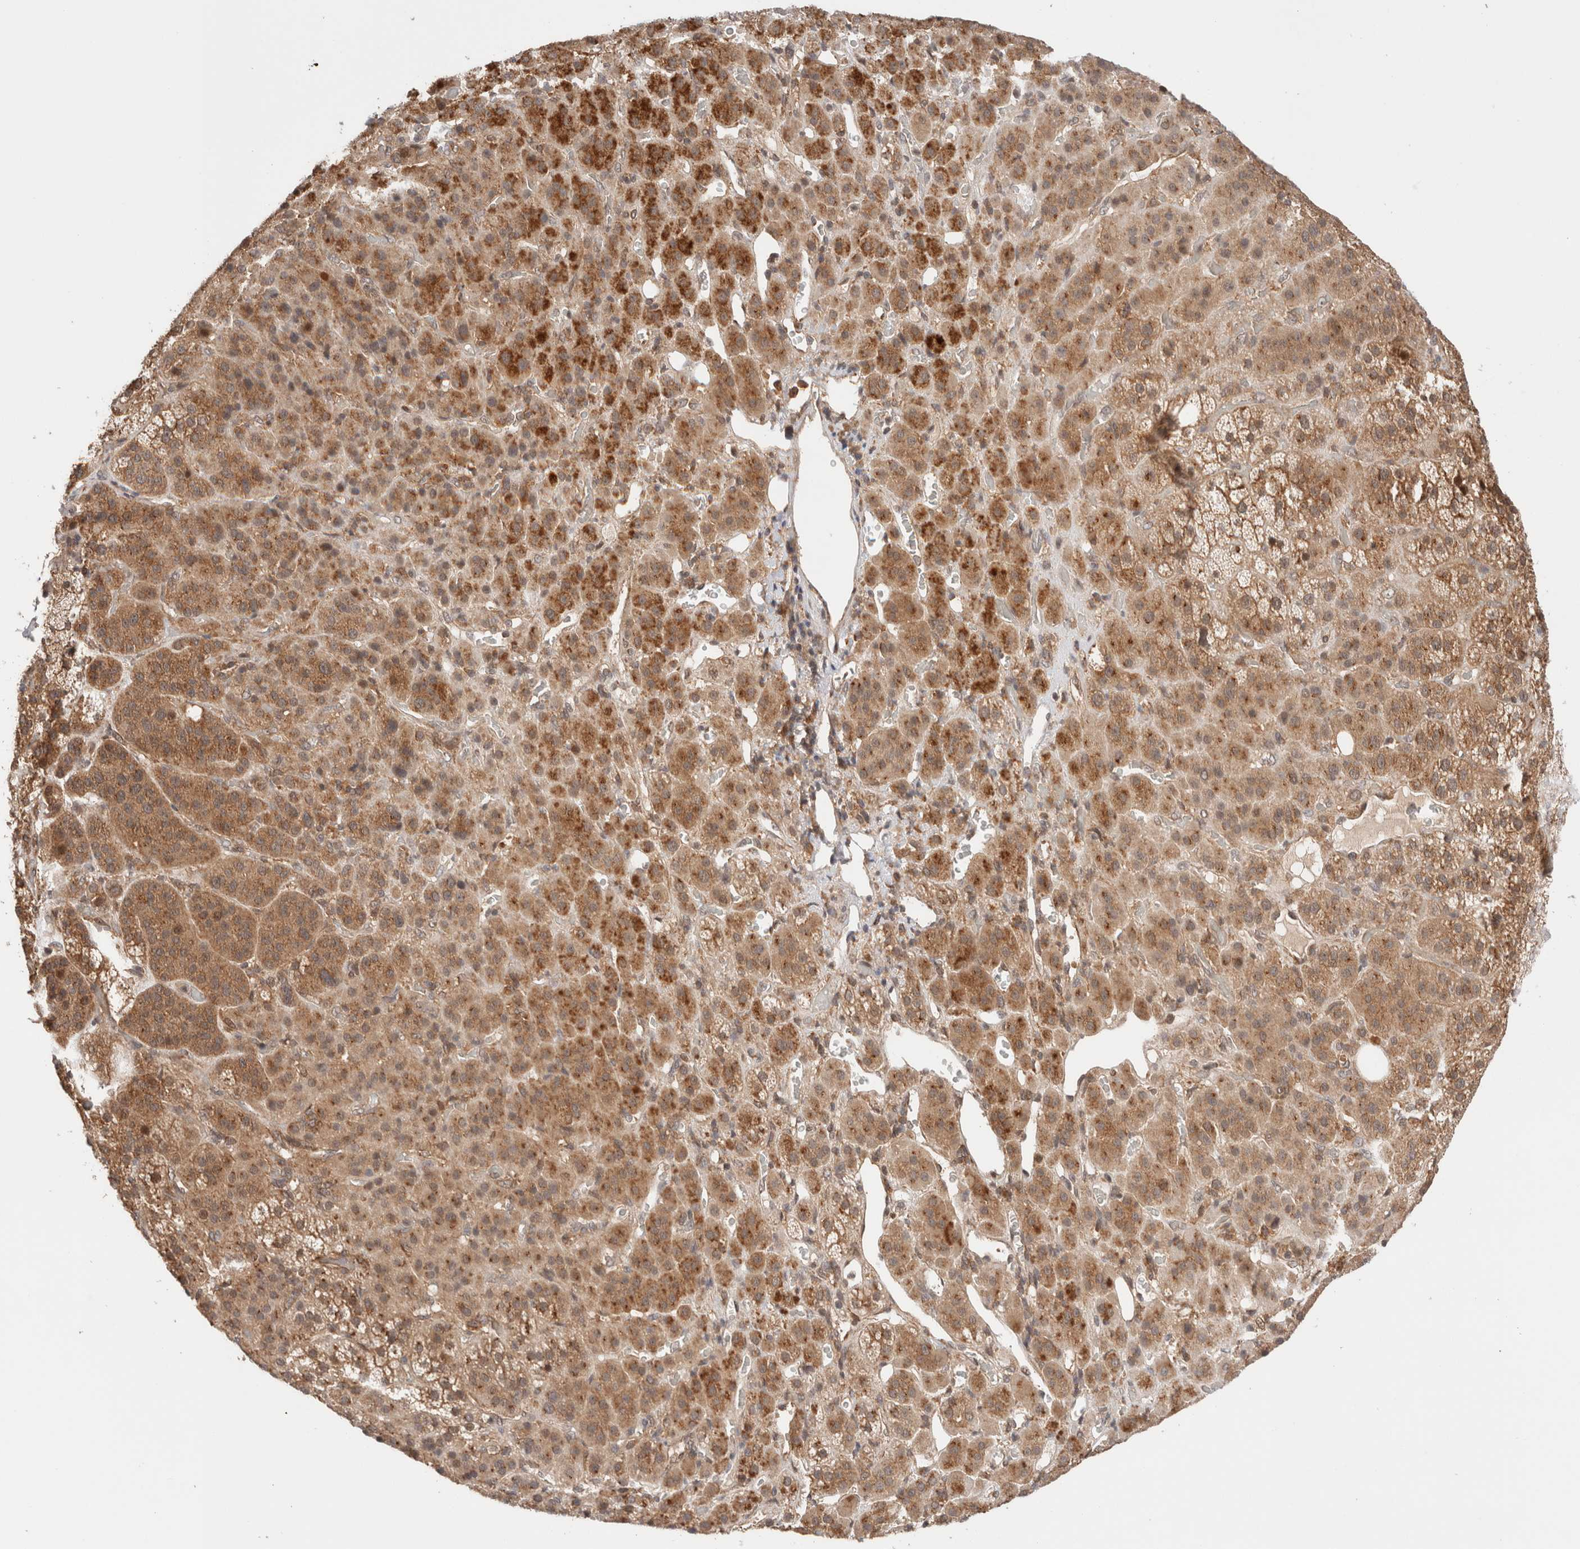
{"staining": {"intensity": "moderate", "quantity": "25%-75%", "location": "cytoplasmic/membranous"}, "tissue": "adrenal gland", "cell_type": "Glandular cells", "image_type": "normal", "snomed": [{"axis": "morphology", "description": "Normal tissue, NOS"}, {"axis": "topography", "description": "Adrenal gland"}], "caption": "A photomicrograph showing moderate cytoplasmic/membranous positivity in approximately 25%-75% of glandular cells in unremarkable adrenal gland, as visualized by brown immunohistochemical staining.", "gene": "SIKE1", "patient": {"sex": "male", "age": 57}}